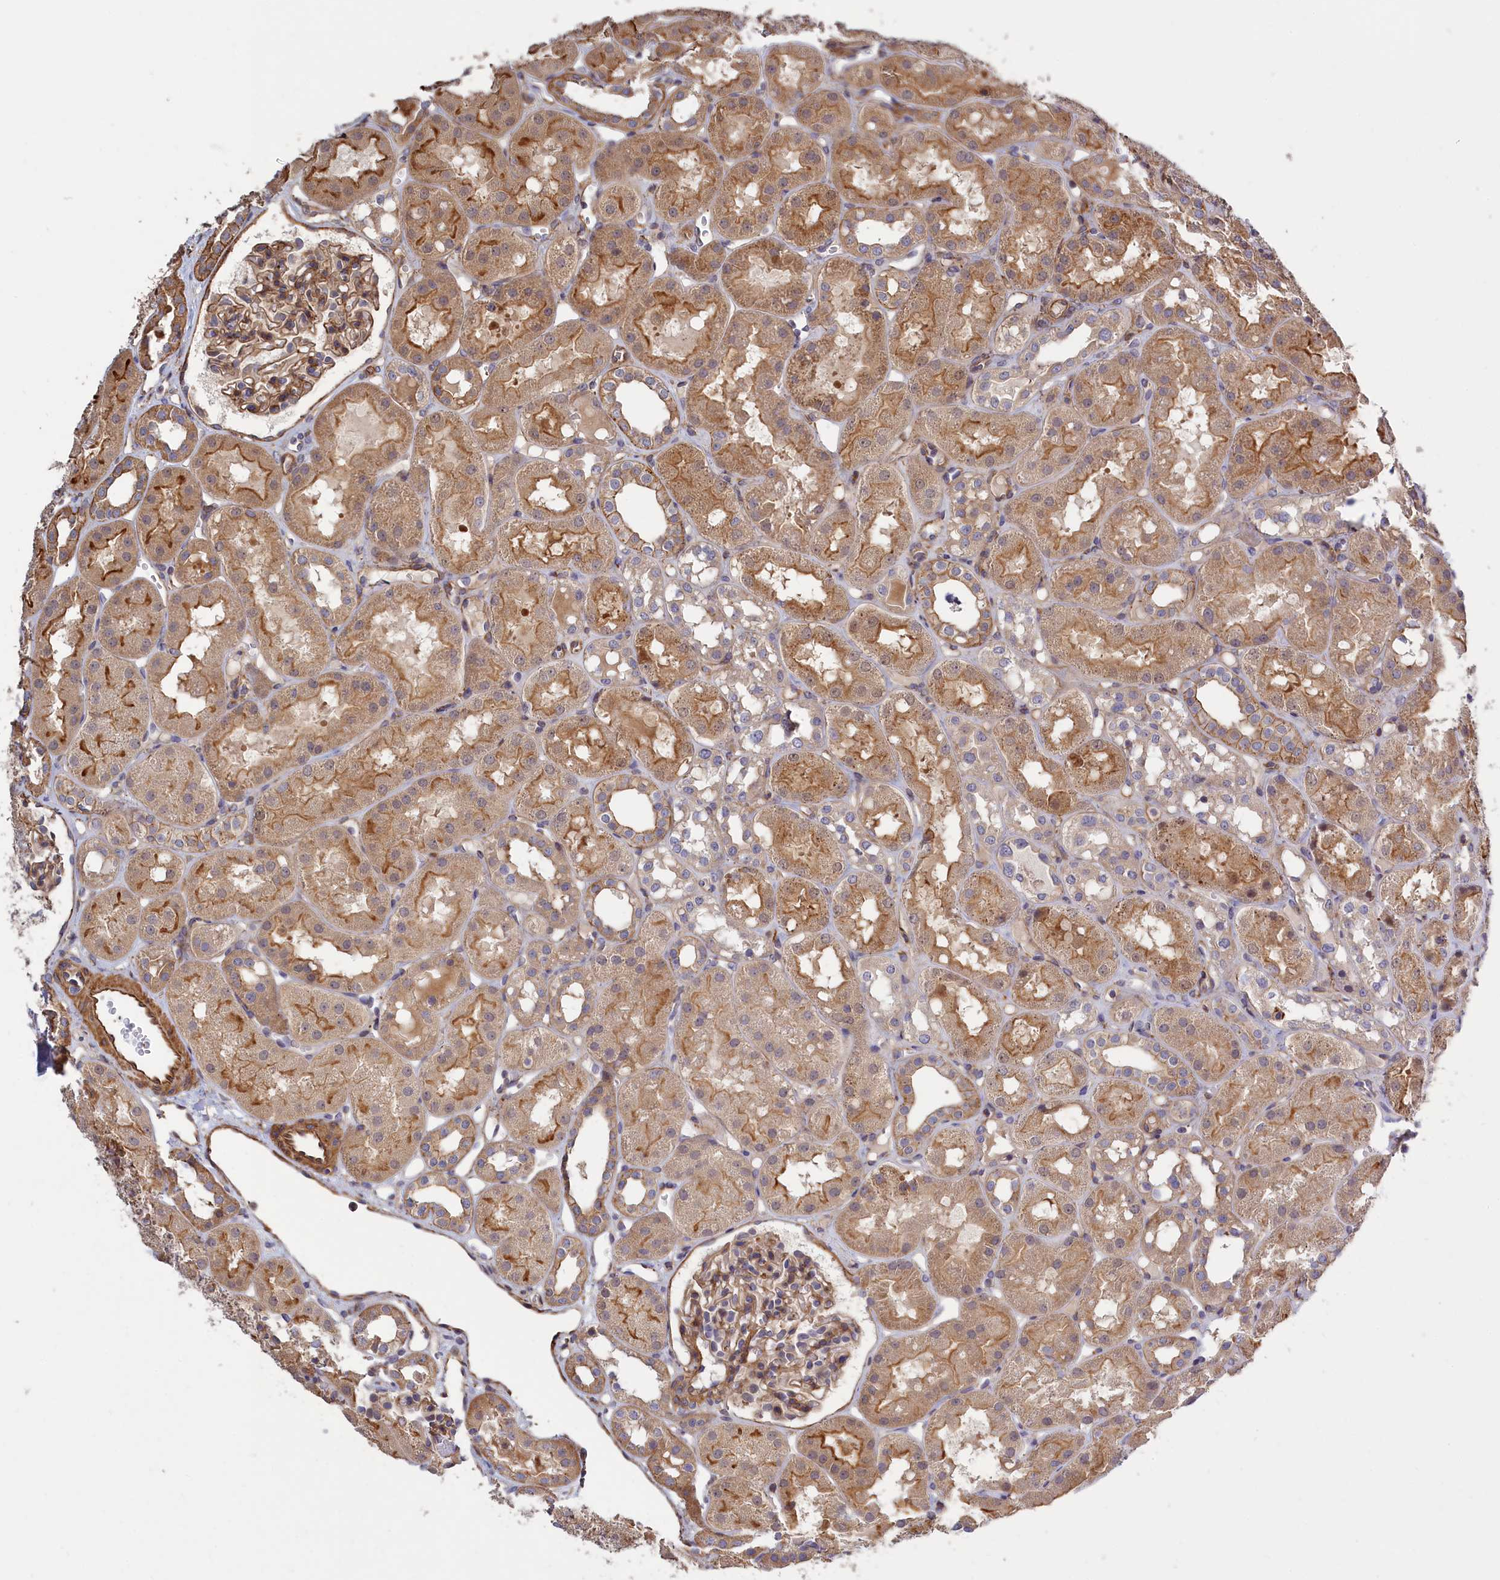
{"staining": {"intensity": "moderate", "quantity": "25%-75%", "location": "cytoplasmic/membranous"}, "tissue": "kidney", "cell_type": "Cells in glomeruli", "image_type": "normal", "snomed": [{"axis": "morphology", "description": "Normal tissue, NOS"}, {"axis": "topography", "description": "Kidney"}], "caption": "Kidney stained with DAB immunohistochemistry shows medium levels of moderate cytoplasmic/membranous expression in approximately 25%-75% of cells in glomeruli.", "gene": "ANKRD27", "patient": {"sex": "male", "age": 16}}